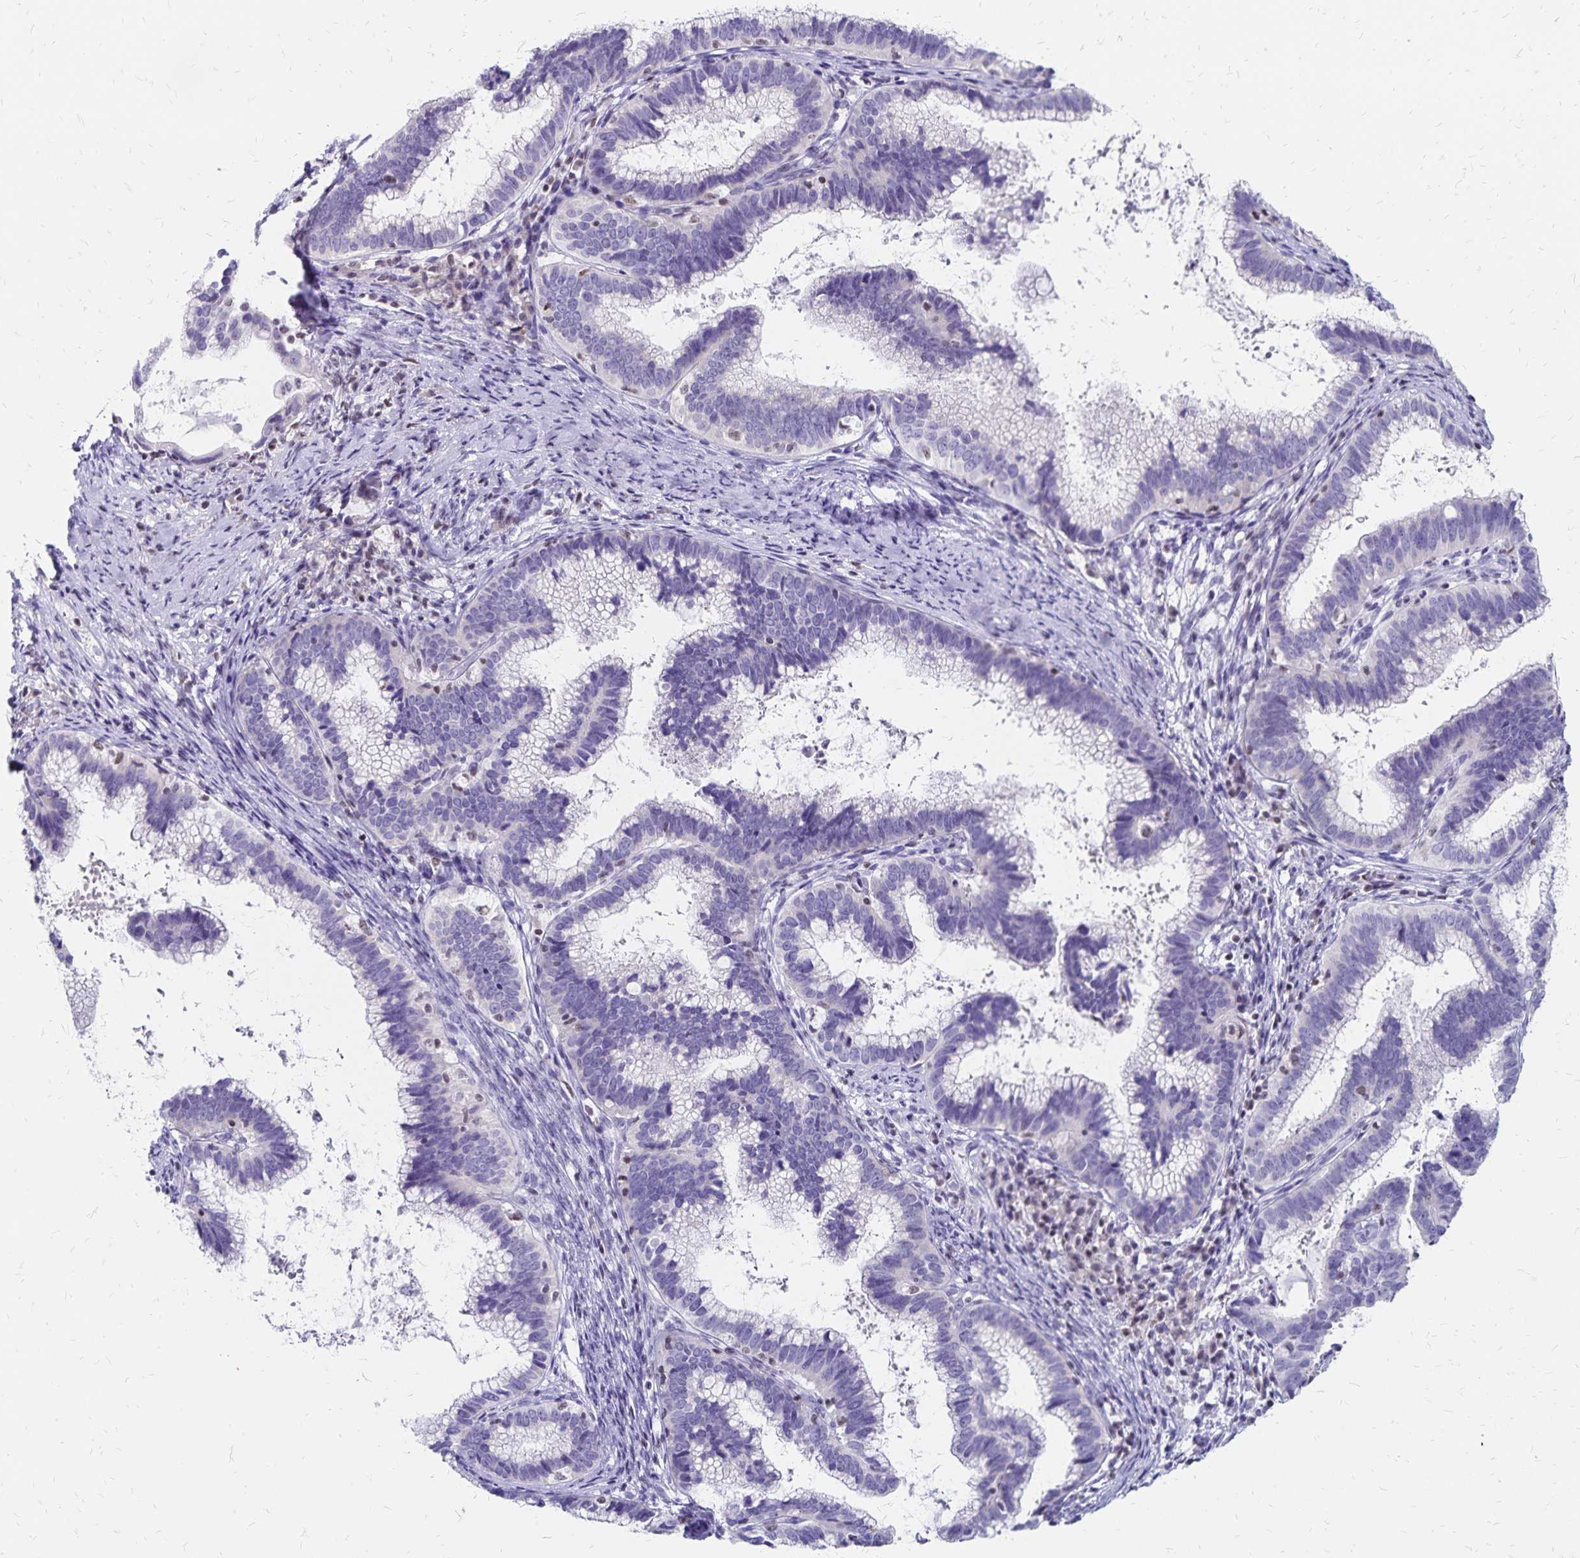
{"staining": {"intensity": "negative", "quantity": "none", "location": "none"}, "tissue": "cervical cancer", "cell_type": "Tumor cells", "image_type": "cancer", "snomed": [{"axis": "morphology", "description": "Adenocarcinoma, NOS"}, {"axis": "topography", "description": "Cervix"}], "caption": "DAB immunohistochemical staining of cervical cancer displays no significant positivity in tumor cells. (DAB immunohistochemistry (IHC) visualized using brightfield microscopy, high magnification).", "gene": "IKZF1", "patient": {"sex": "female", "age": 61}}